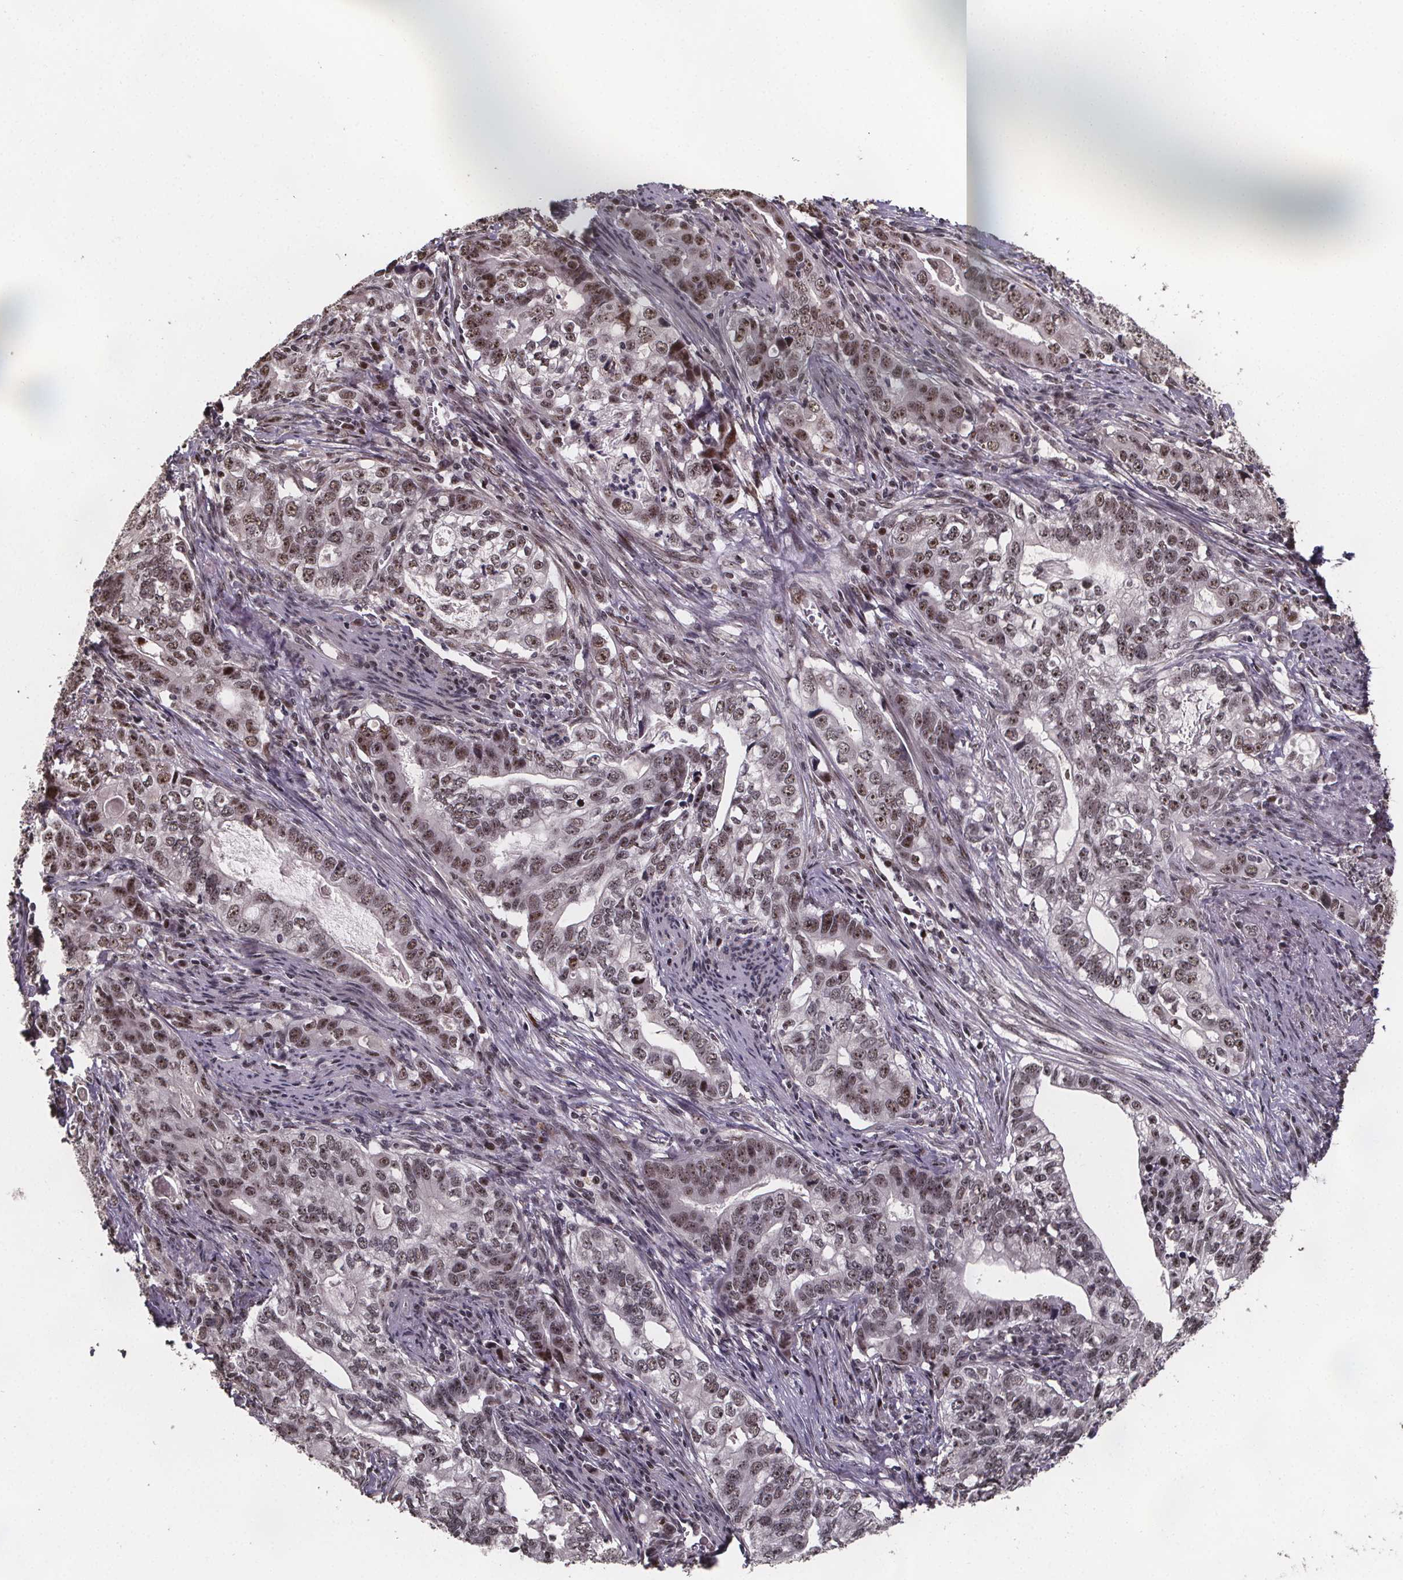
{"staining": {"intensity": "moderate", "quantity": ">75%", "location": "nuclear"}, "tissue": "stomach cancer", "cell_type": "Tumor cells", "image_type": "cancer", "snomed": [{"axis": "morphology", "description": "Adenocarcinoma, NOS"}, {"axis": "topography", "description": "Stomach, lower"}], "caption": "Stomach cancer (adenocarcinoma) was stained to show a protein in brown. There is medium levels of moderate nuclear expression in about >75% of tumor cells. (DAB (3,3'-diaminobenzidine) = brown stain, brightfield microscopy at high magnification).", "gene": "U2SURP", "patient": {"sex": "female", "age": 72}}